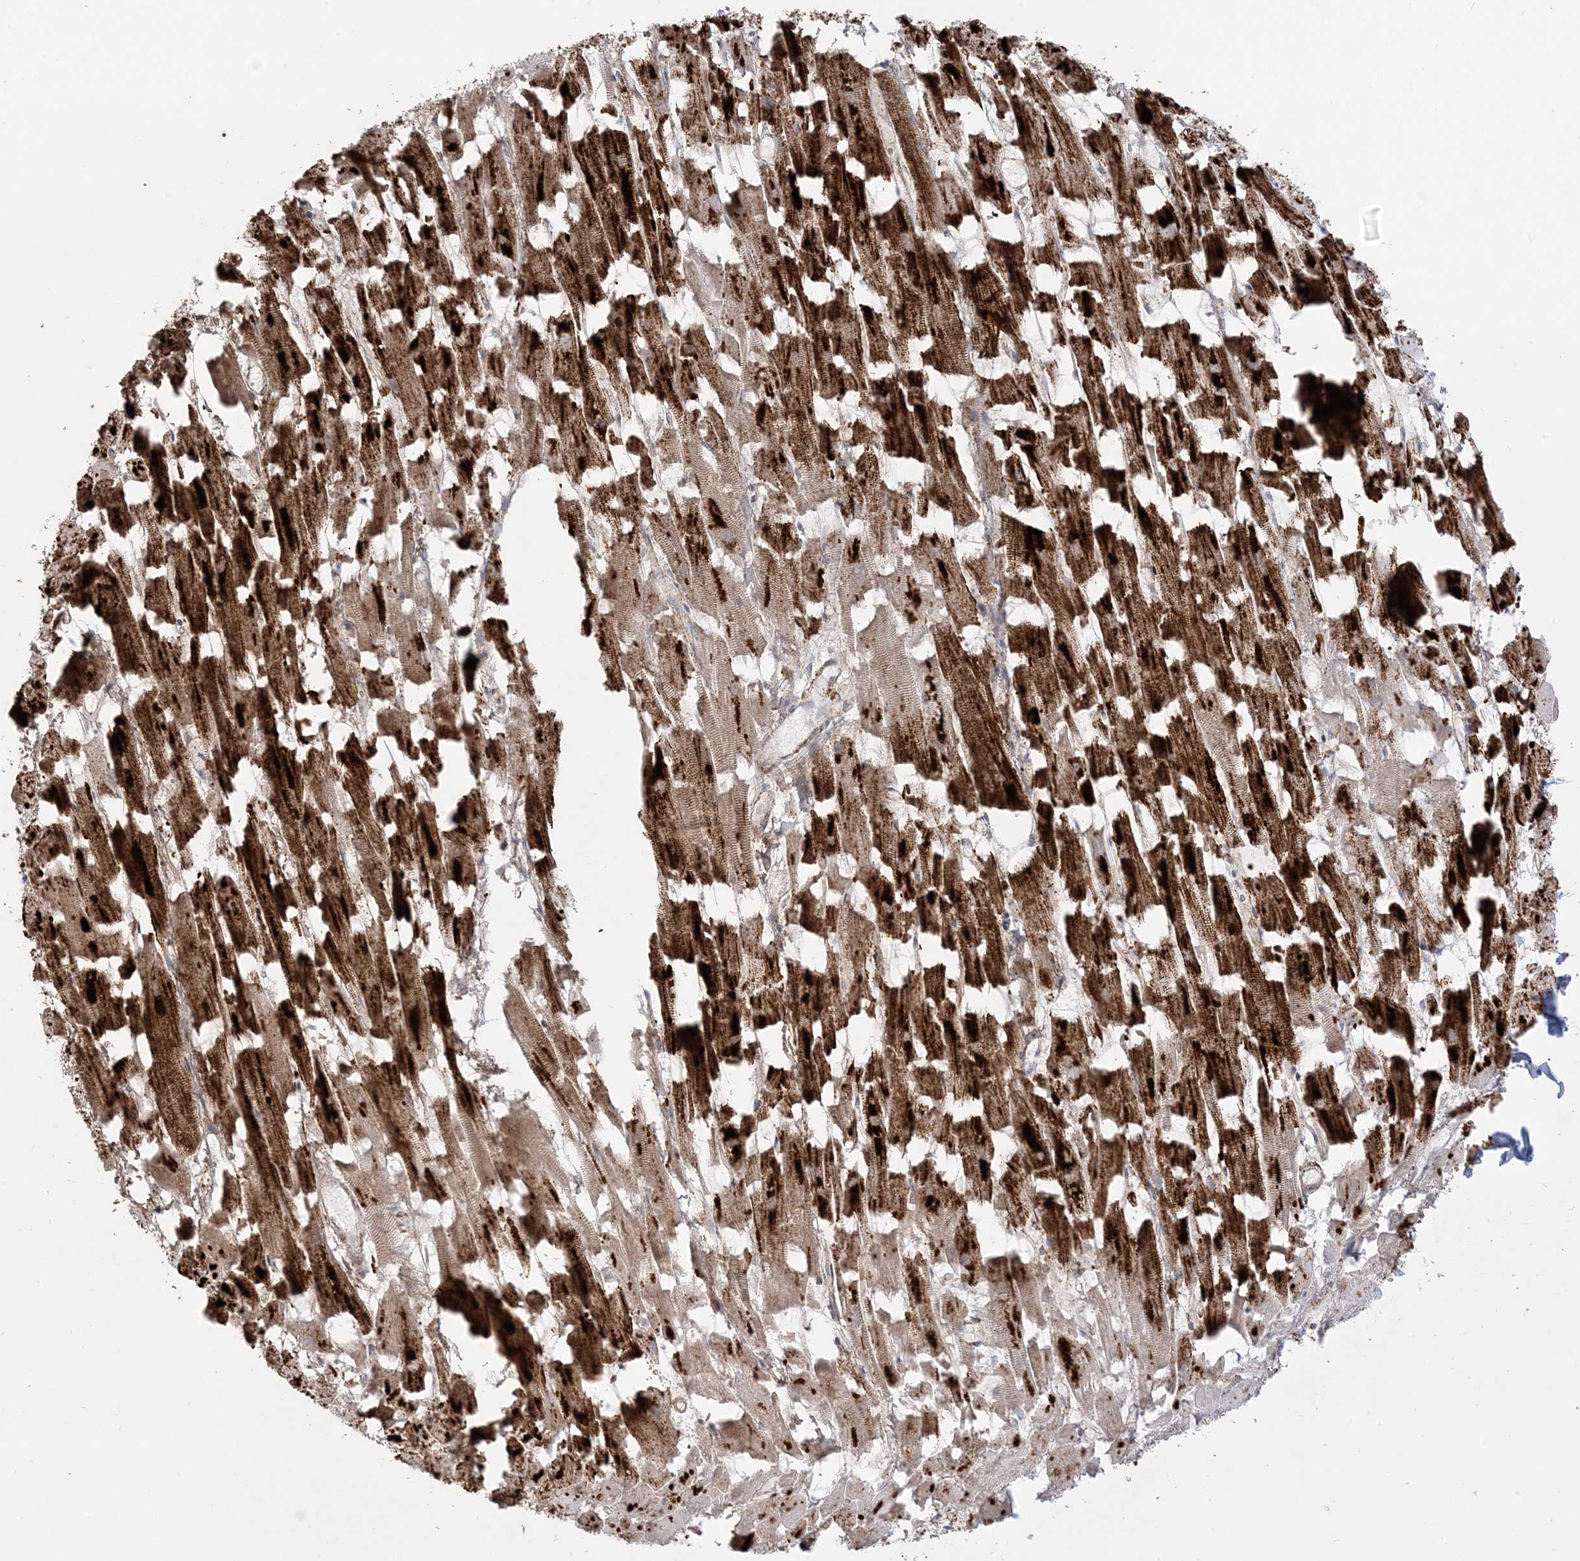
{"staining": {"intensity": "strong", "quantity": ">75%", "location": "cytoplasmic/membranous"}, "tissue": "heart muscle", "cell_type": "Cardiomyocytes", "image_type": "normal", "snomed": [{"axis": "morphology", "description": "Normal tissue, NOS"}, {"axis": "topography", "description": "Heart"}], "caption": "Protein staining of normal heart muscle demonstrates strong cytoplasmic/membranous expression in about >75% of cardiomyocytes. (Stains: DAB in brown, nuclei in blue, Microscopy: brightfield microscopy at high magnification).", "gene": "MRPS36", "patient": {"sex": "female", "age": 64}}